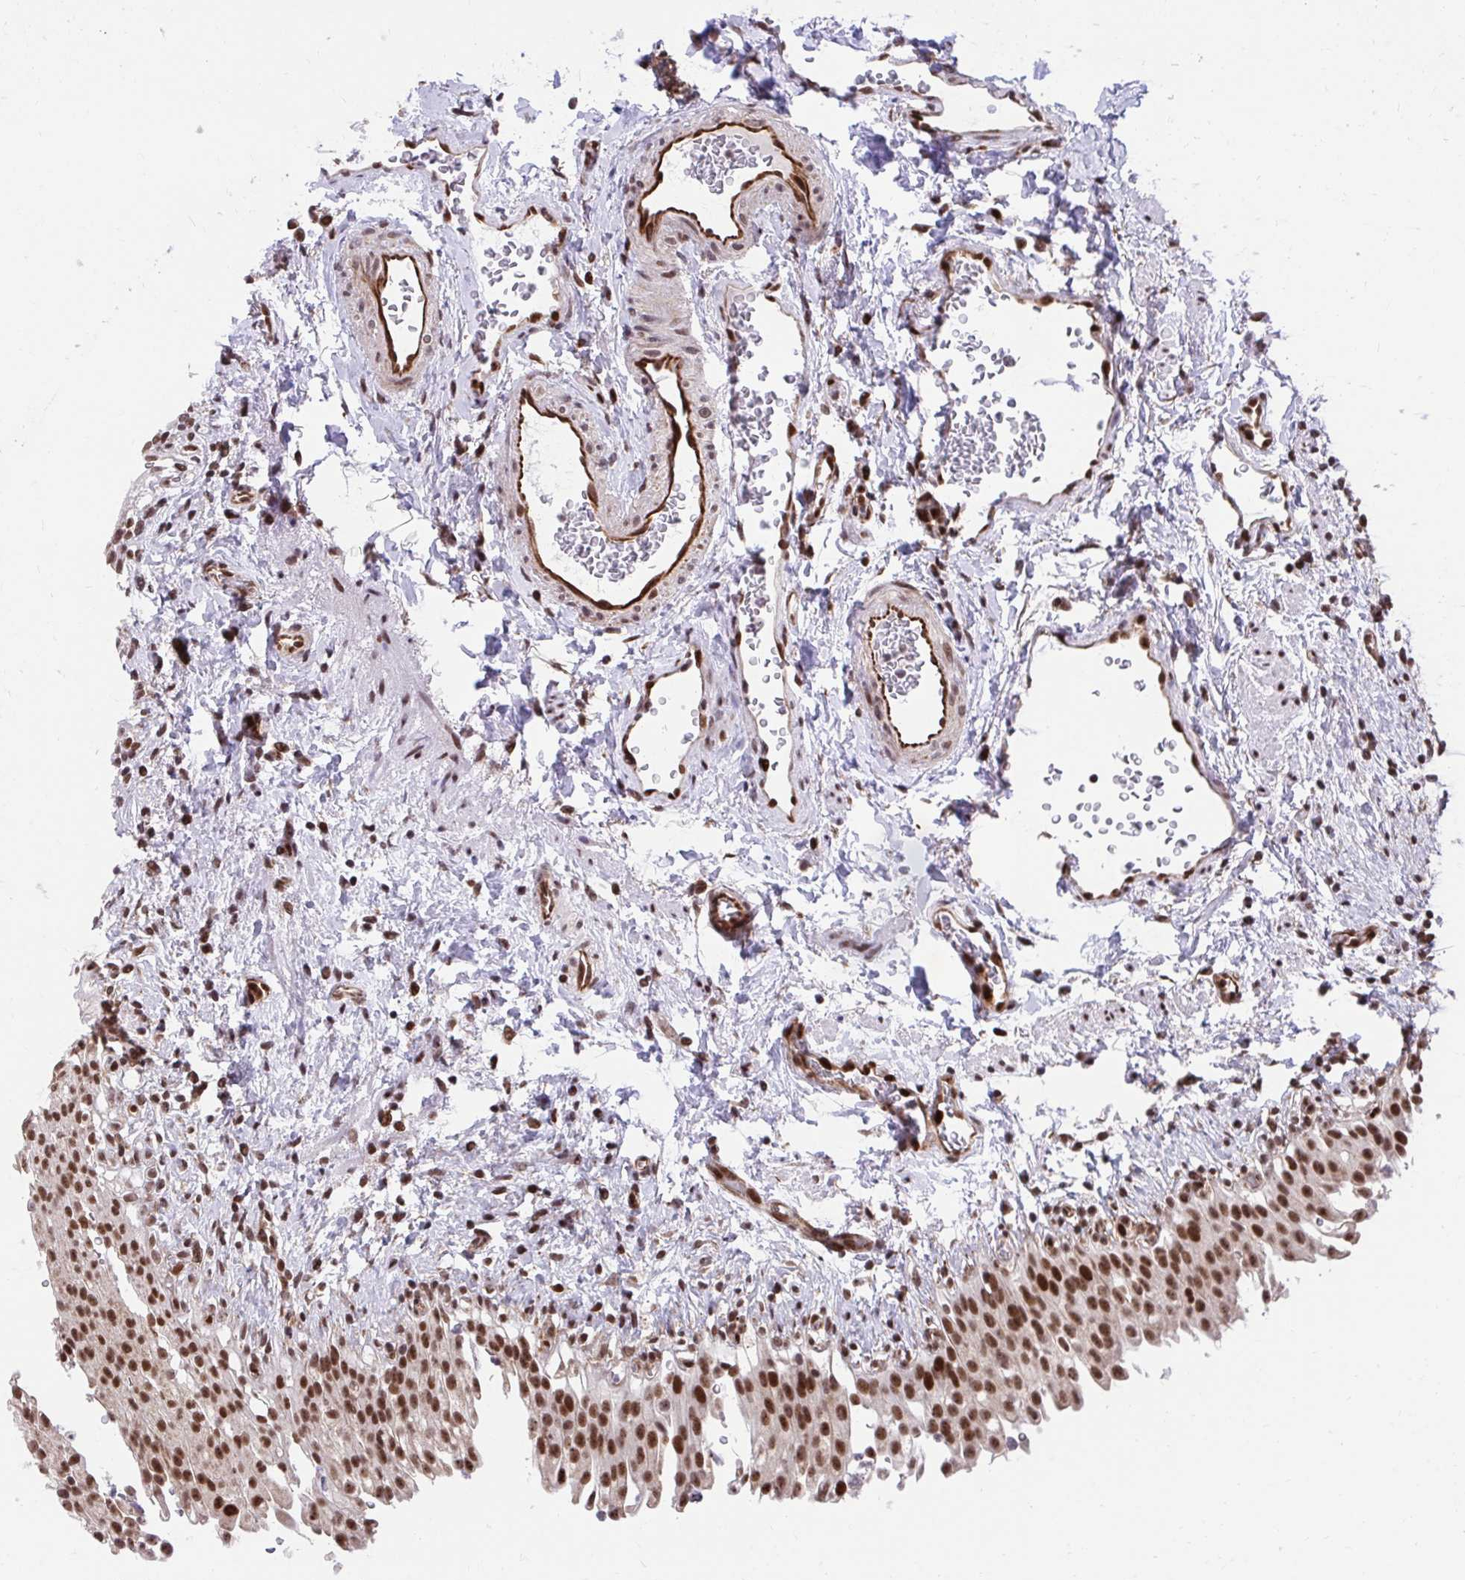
{"staining": {"intensity": "strong", "quantity": ">75%", "location": "nuclear"}, "tissue": "urinary bladder", "cell_type": "Urothelial cells", "image_type": "normal", "snomed": [{"axis": "morphology", "description": "Normal tissue, NOS"}, {"axis": "topography", "description": "Urinary bladder"}, {"axis": "topography", "description": "Peripheral nerve tissue"}], "caption": "The photomicrograph exhibits immunohistochemical staining of benign urinary bladder. There is strong nuclear positivity is seen in approximately >75% of urothelial cells.", "gene": "HOXA4", "patient": {"sex": "female", "age": 60}}